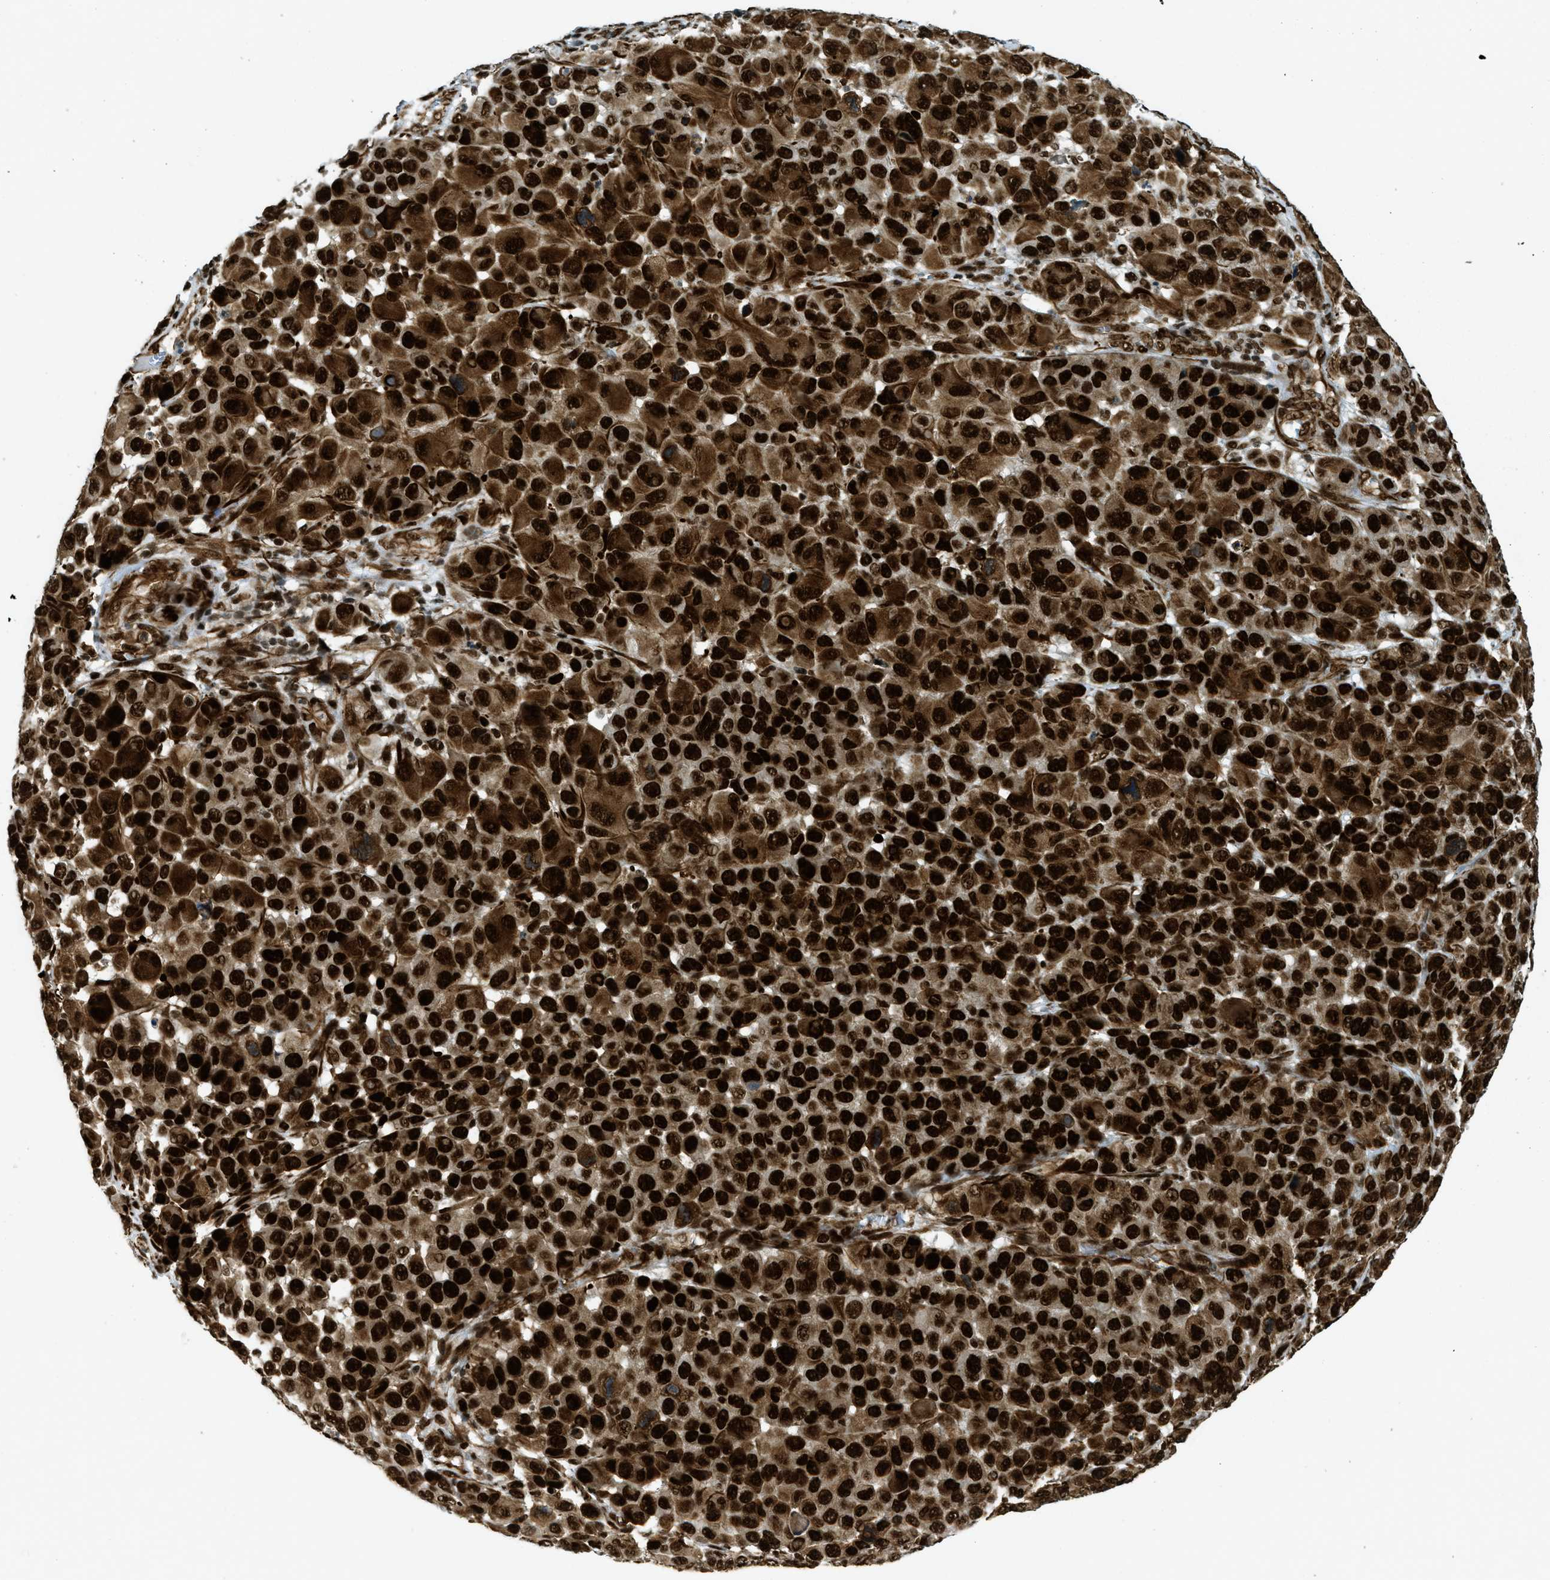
{"staining": {"intensity": "strong", "quantity": ">75%", "location": "cytoplasmic/membranous,nuclear"}, "tissue": "melanoma", "cell_type": "Tumor cells", "image_type": "cancer", "snomed": [{"axis": "morphology", "description": "Malignant melanoma, NOS"}, {"axis": "topography", "description": "Skin"}], "caption": "IHC of human malignant melanoma demonstrates high levels of strong cytoplasmic/membranous and nuclear expression in about >75% of tumor cells. (brown staining indicates protein expression, while blue staining denotes nuclei).", "gene": "ZFR", "patient": {"sex": "male", "age": 53}}